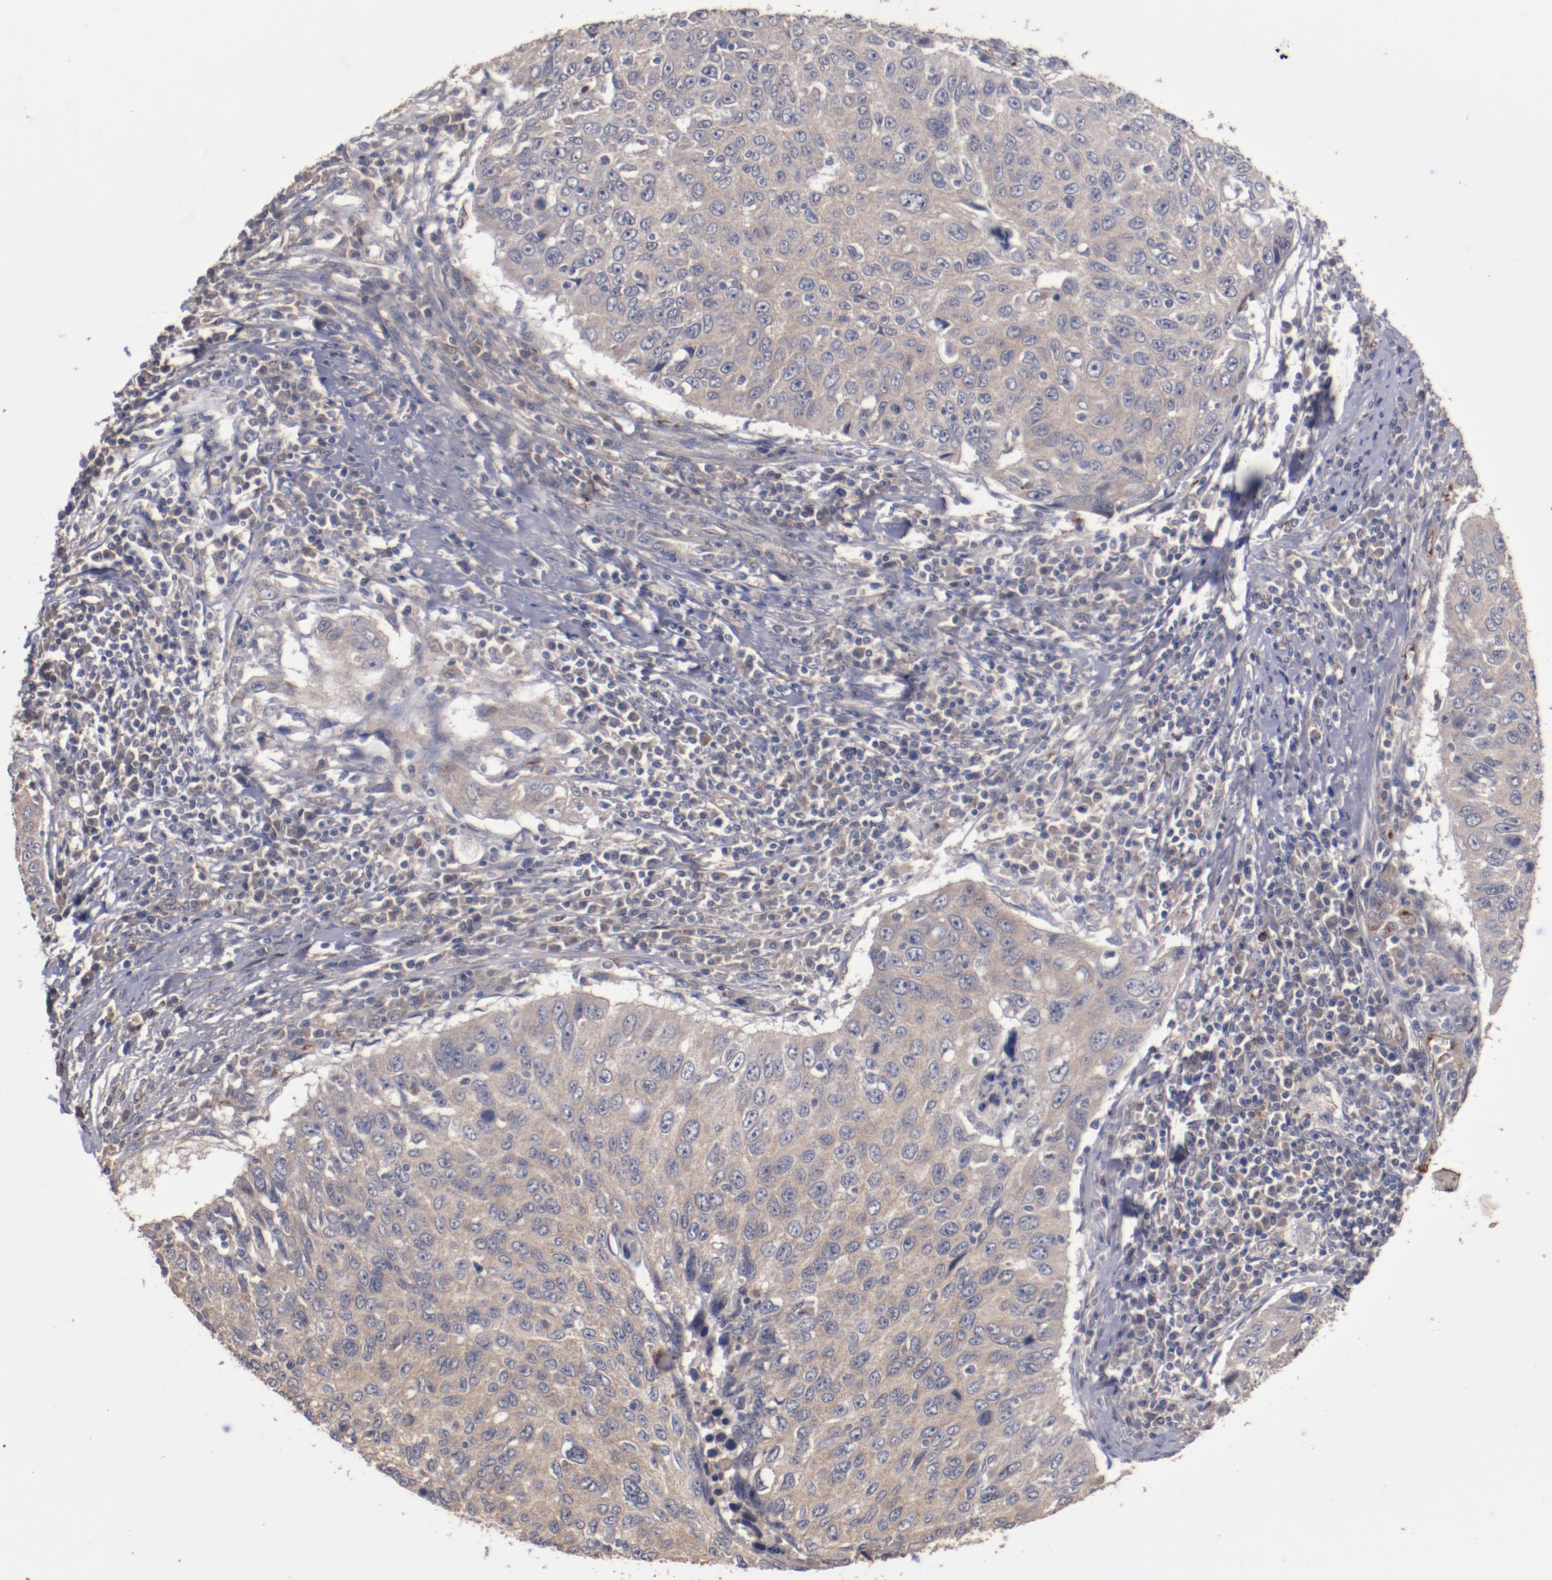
{"staining": {"intensity": "moderate", "quantity": ">75%", "location": "cytoplasmic/membranous"}, "tissue": "cervical cancer", "cell_type": "Tumor cells", "image_type": "cancer", "snomed": [{"axis": "morphology", "description": "Squamous cell carcinoma, NOS"}, {"axis": "topography", "description": "Cervix"}], "caption": "The immunohistochemical stain highlights moderate cytoplasmic/membranous expression in tumor cells of cervical cancer tissue.", "gene": "DIPK2B", "patient": {"sex": "female", "age": 53}}